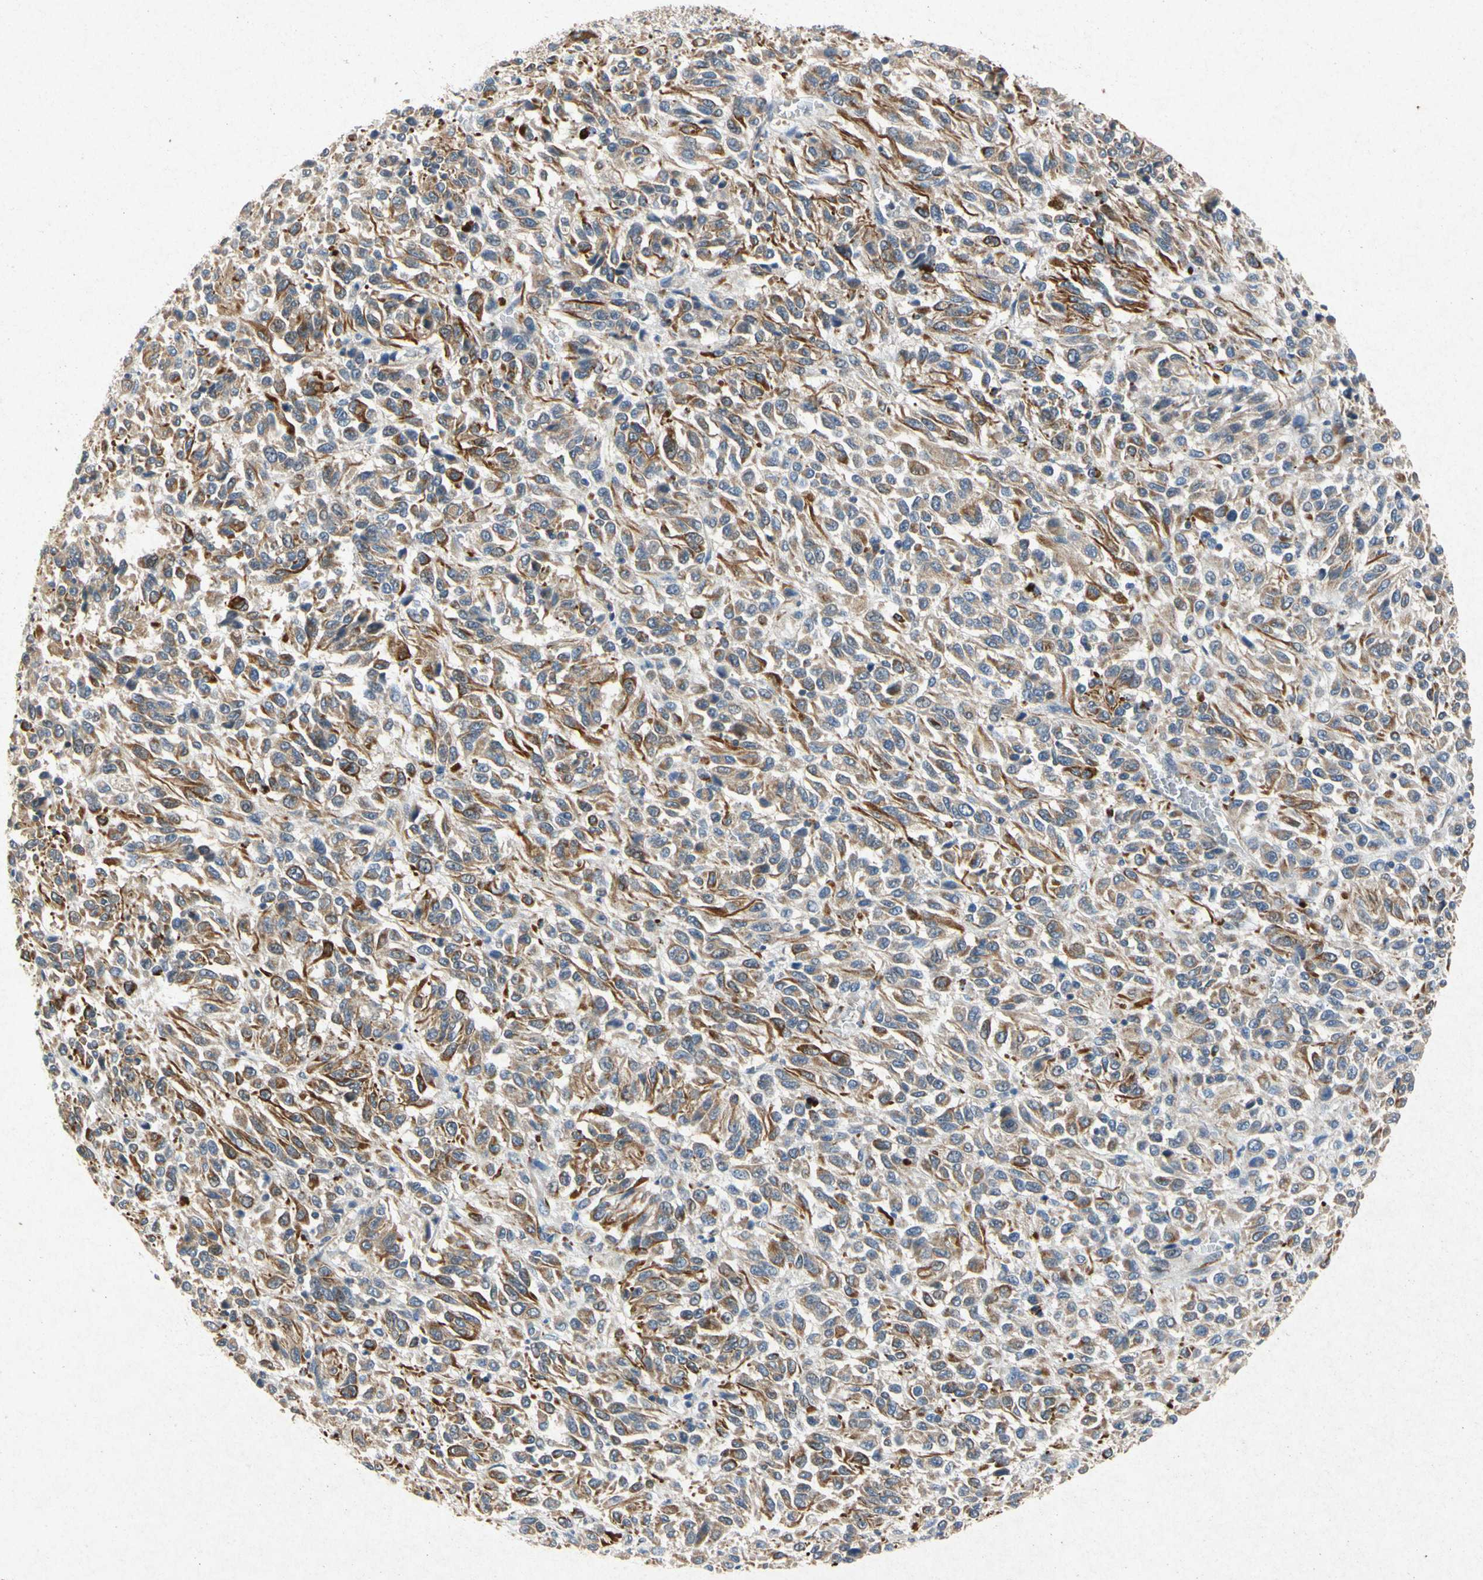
{"staining": {"intensity": "moderate", "quantity": ">75%", "location": "cytoplasmic/membranous"}, "tissue": "melanoma", "cell_type": "Tumor cells", "image_type": "cancer", "snomed": [{"axis": "morphology", "description": "Malignant melanoma, Metastatic site"}, {"axis": "topography", "description": "Lung"}], "caption": "The micrograph displays staining of malignant melanoma (metastatic site), revealing moderate cytoplasmic/membranous protein positivity (brown color) within tumor cells.", "gene": "RPS6KA1", "patient": {"sex": "male", "age": 64}}